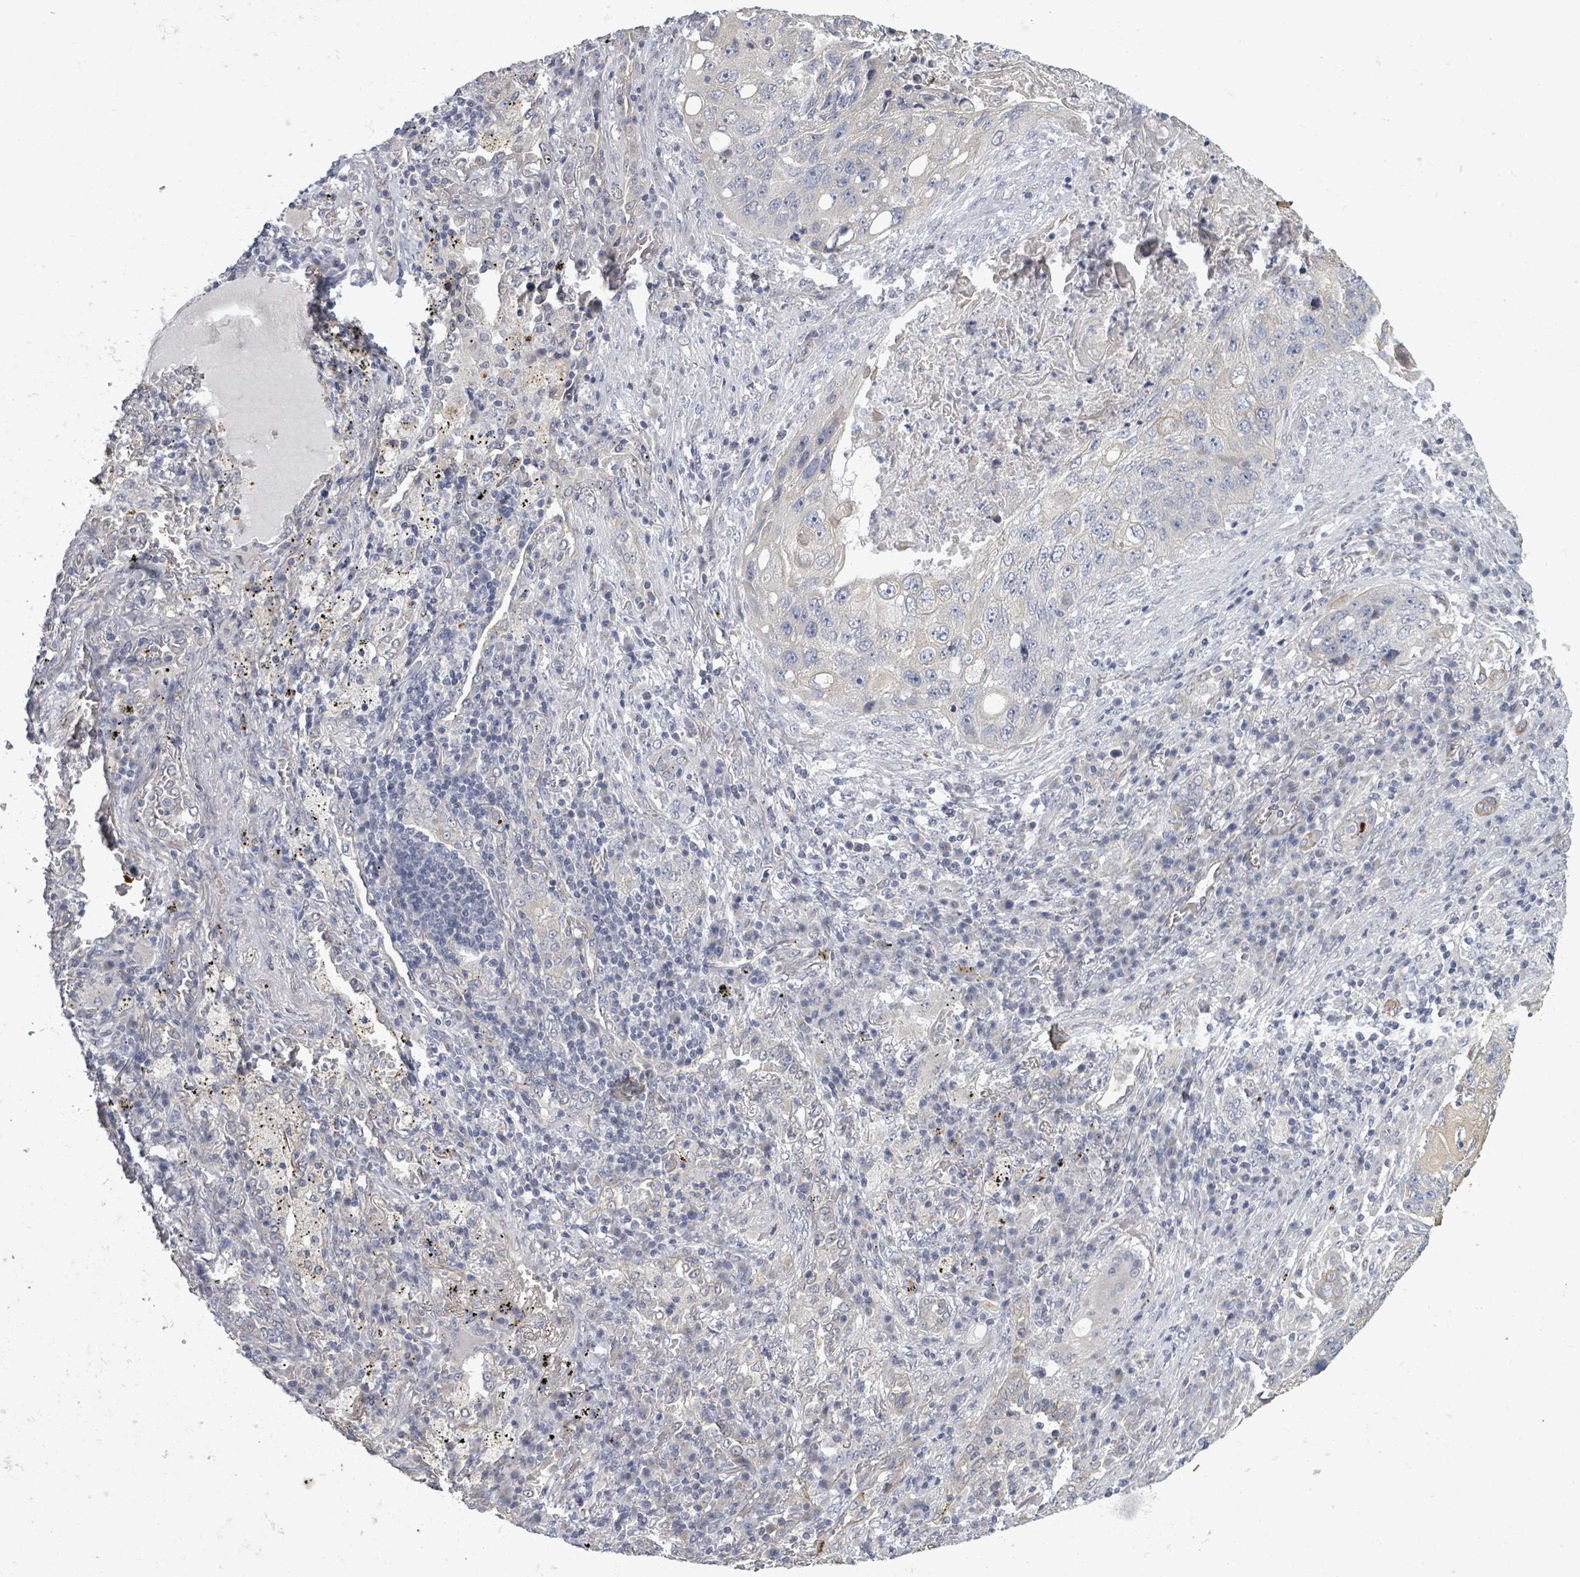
{"staining": {"intensity": "negative", "quantity": "none", "location": "none"}, "tissue": "lung cancer", "cell_type": "Tumor cells", "image_type": "cancer", "snomed": [{"axis": "morphology", "description": "Squamous cell carcinoma, NOS"}, {"axis": "topography", "description": "Lung"}], "caption": "There is no significant staining in tumor cells of lung cancer (squamous cell carcinoma). (Stains: DAB immunohistochemistry with hematoxylin counter stain, Microscopy: brightfield microscopy at high magnification).", "gene": "ASB12", "patient": {"sex": "female", "age": 63}}